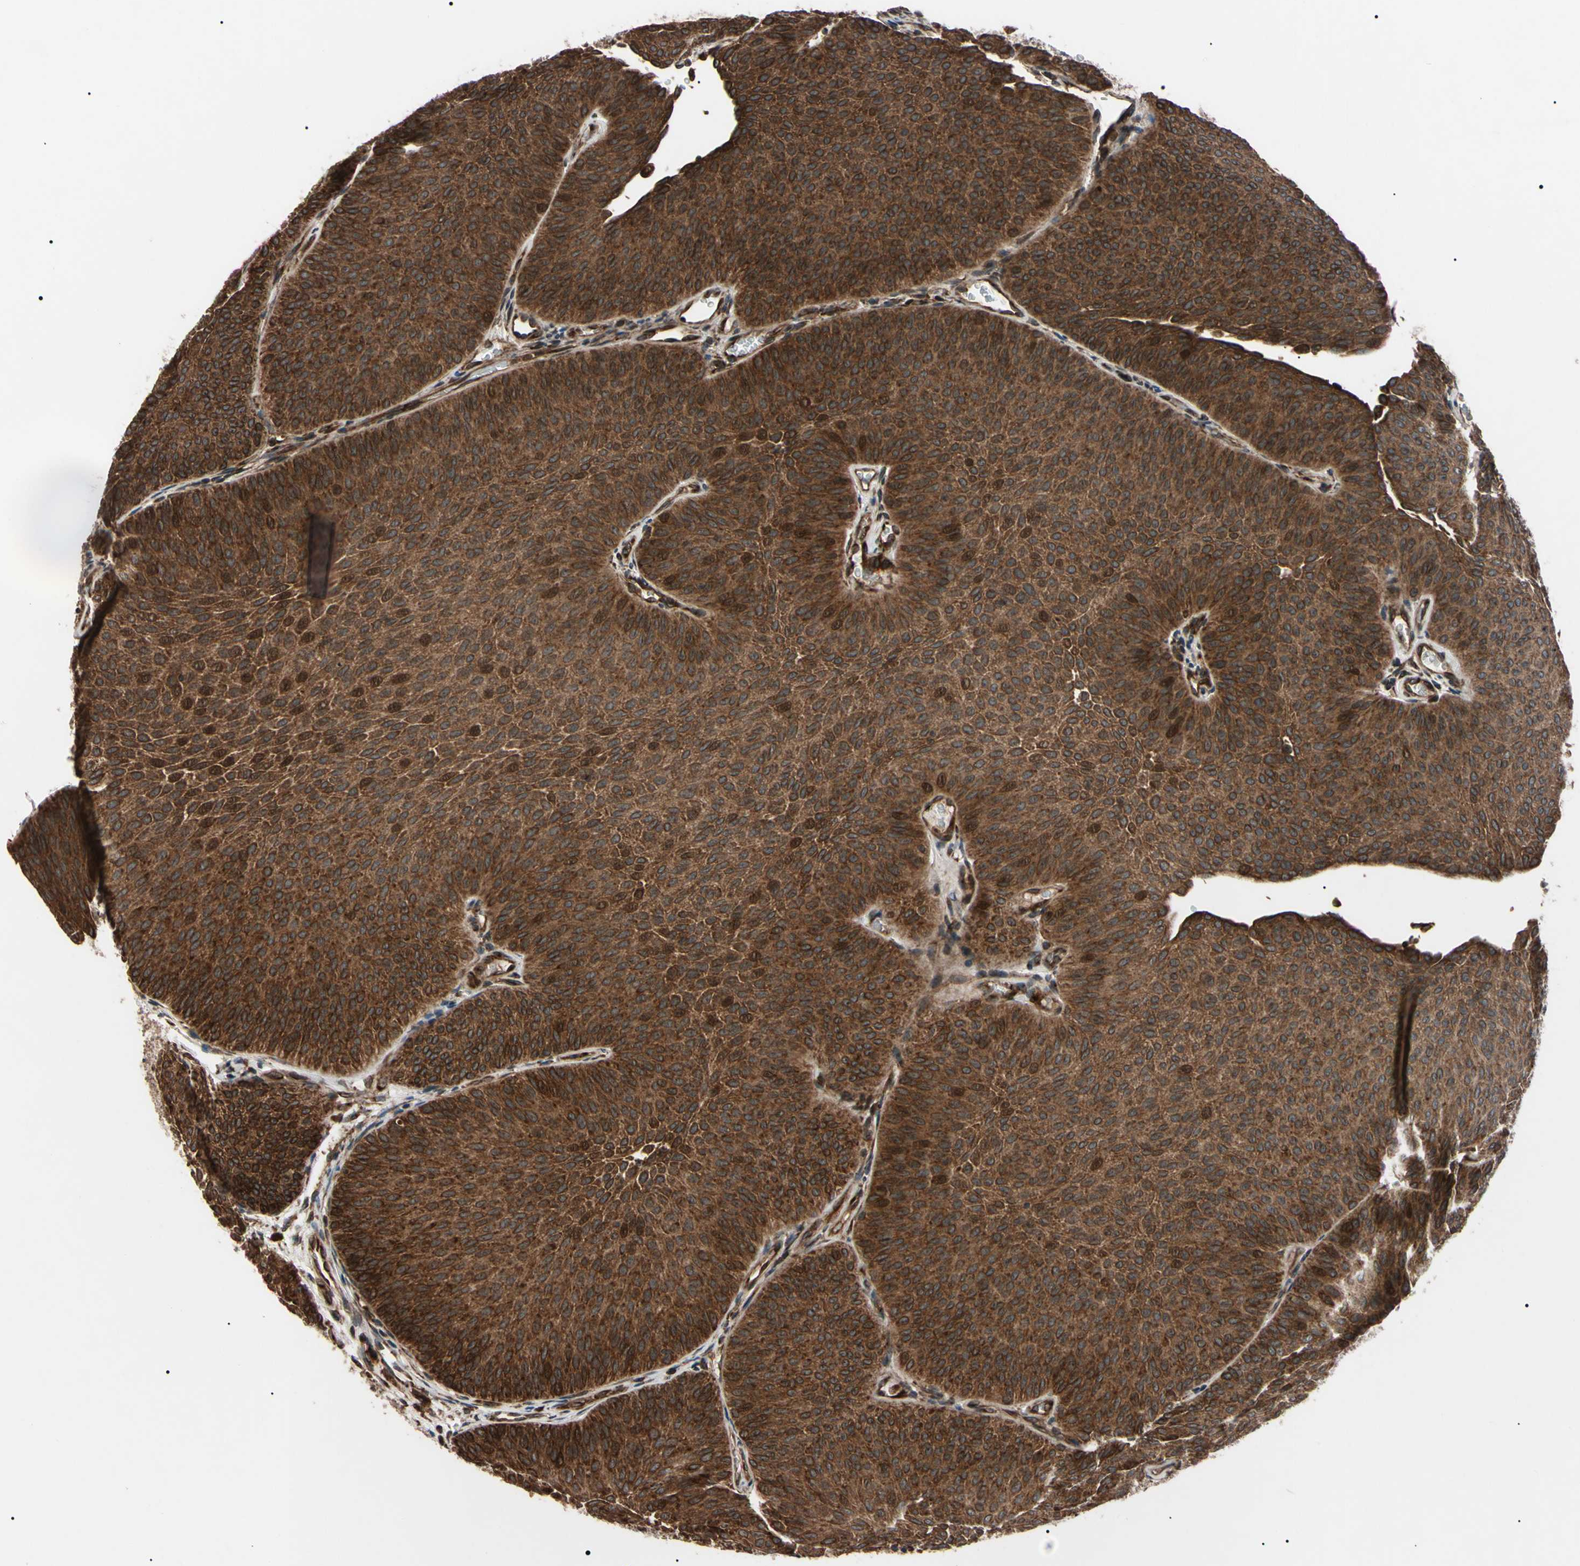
{"staining": {"intensity": "strong", "quantity": ">75%", "location": "cytoplasmic/membranous"}, "tissue": "urothelial cancer", "cell_type": "Tumor cells", "image_type": "cancer", "snomed": [{"axis": "morphology", "description": "Urothelial carcinoma, Low grade"}, {"axis": "topography", "description": "Urinary bladder"}], "caption": "Protein analysis of urothelial carcinoma (low-grade) tissue demonstrates strong cytoplasmic/membranous staining in about >75% of tumor cells.", "gene": "GUCY1B1", "patient": {"sex": "female", "age": 60}}